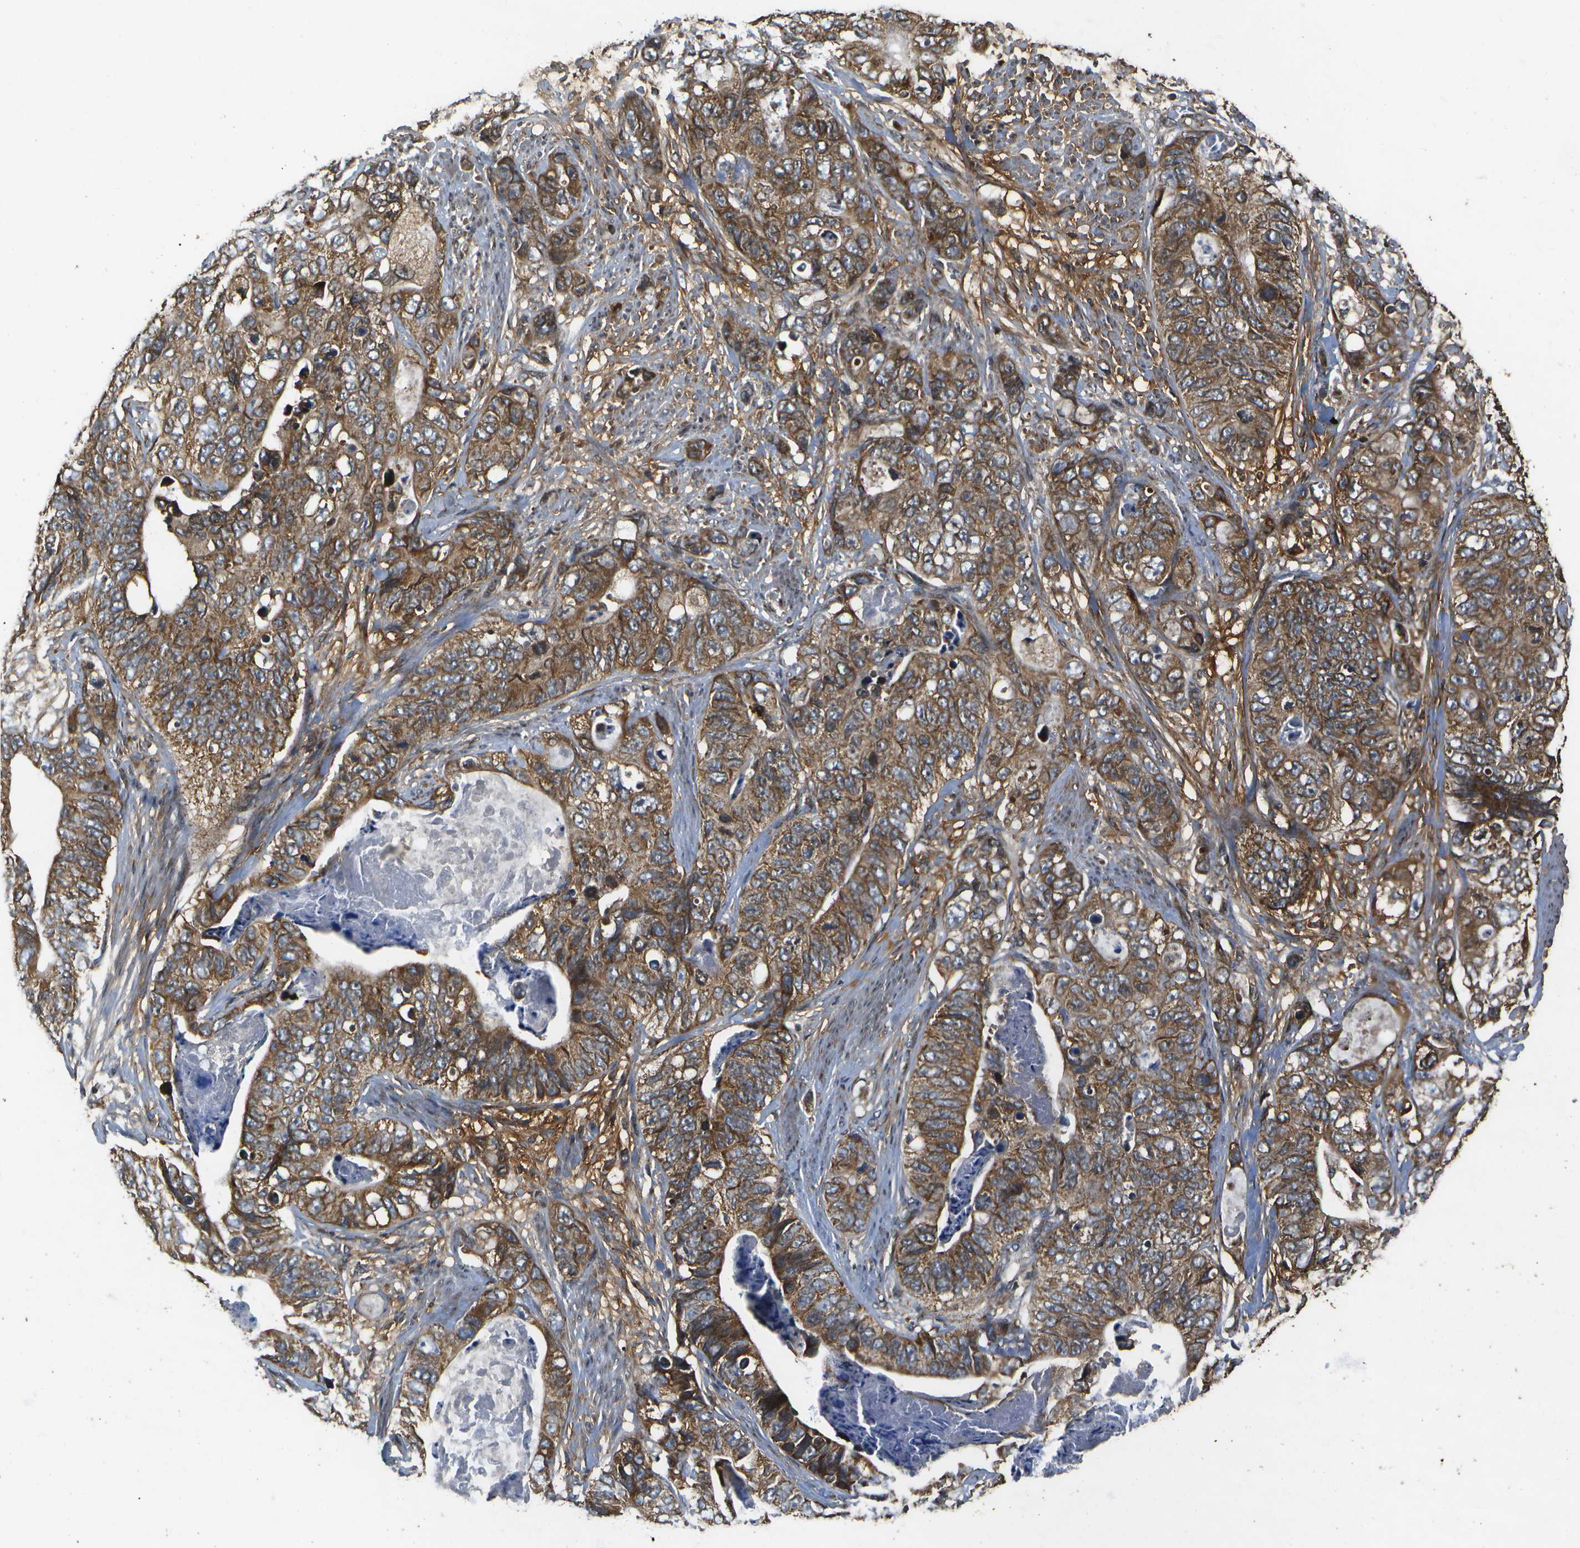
{"staining": {"intensity": "moderate", "quantity": ">75%", "location": "cytoplasmic/membranous"}, "tissue": "stomach cancer", "cell_type": "Tumor cells", "image_type": "cancer", "snomed": [{"axis": "morphology", "description": "Adenocarcinoma, NOS"}, {"axis": "topography", "description": "Stomach"}], "caption": "Moderate cytoplasmic/membranous staining is present in approximately >75% of tumor cells in stomach adenocarcinoma.", "gene": "HFE", "patient": {"sex": "female", "age": 89}}